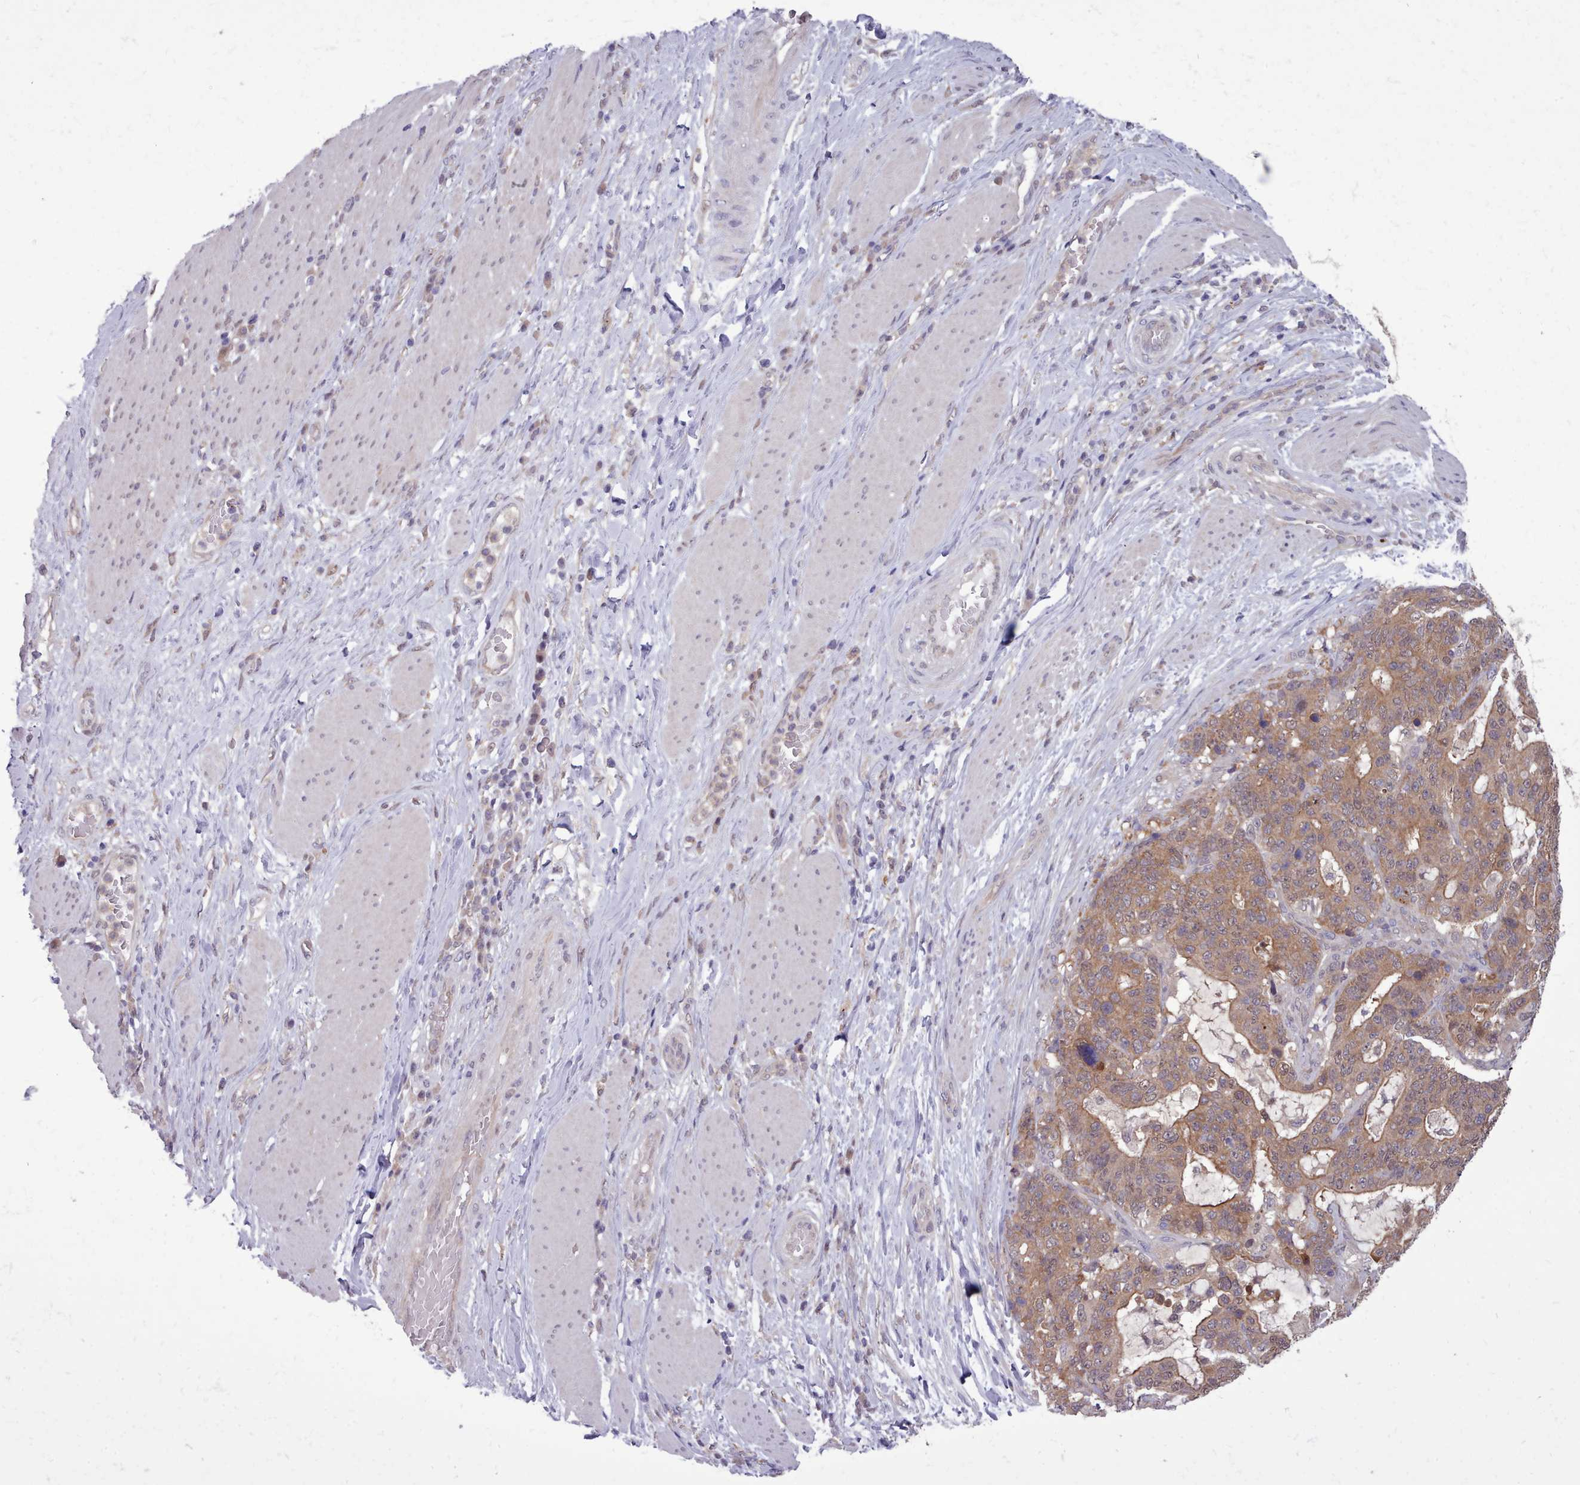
{"staining": {"intensity": "weak", "quantity": ">75%", "location": "cytoplasmic/membranous"}, "tissue": "stomach cancer", "cell_type": "Tumor cells", "image_type": "cancer", "snomed": [{"axis": "morphology", "description": "Normal tissue, NOS"}, {"axis": "morphology", "description": "Adenocarcinoma, NOS"}, {"axis": "topography", "description": "Stomach"}], "caption": "Protein analysis of stomach adenocarcinoma tissue displays weak cytoplasmic/membranous staining in about >75% of tumor cells.", "gene": "AHCY", "patient": {"sex": "female", "age": 64}}